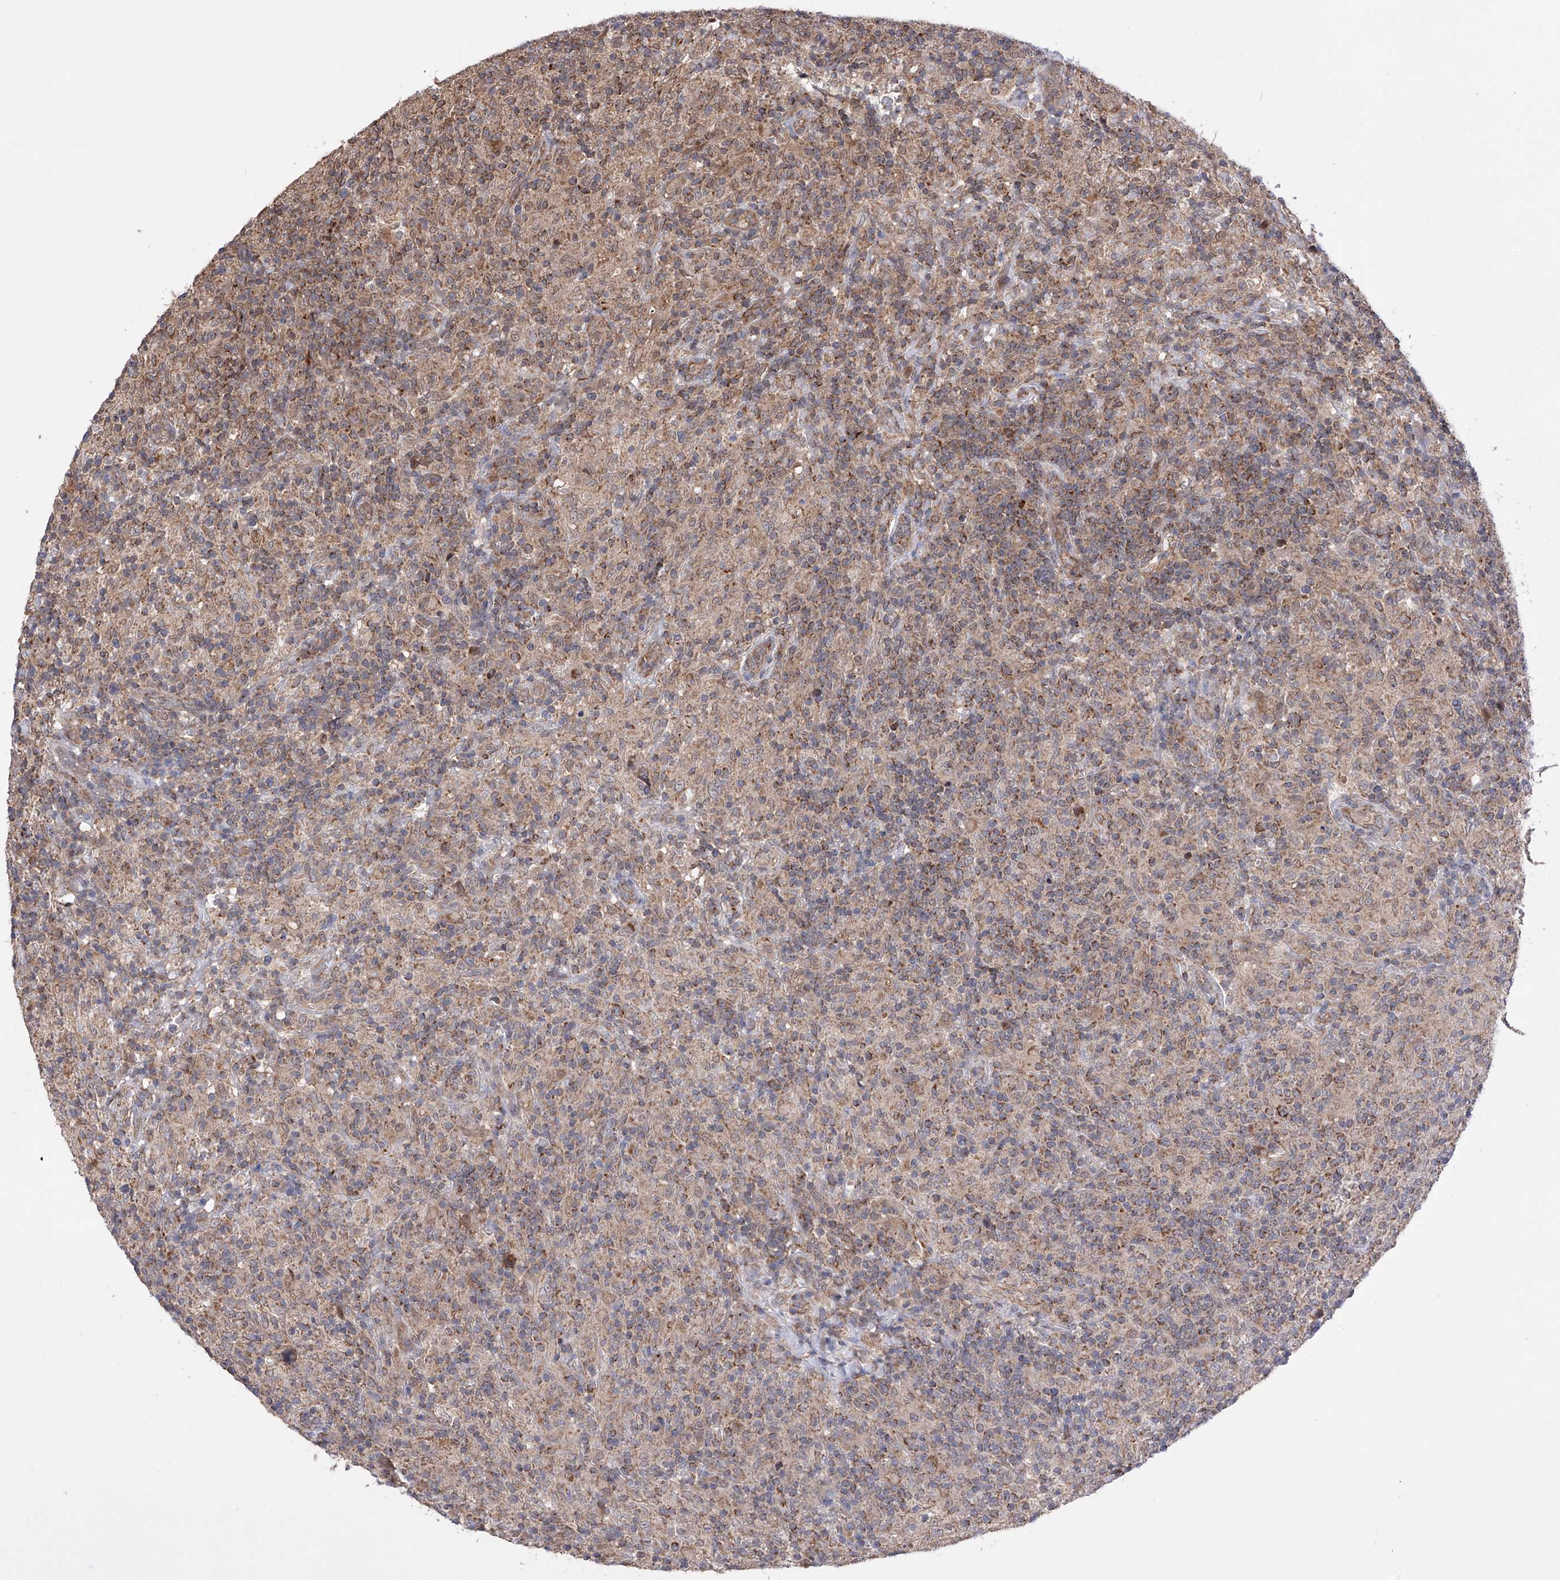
{"staining": {"intensity": "moderate", "quantity": ">75%", "location": "cytoplasmic/membranous"}, "tissue": "lymphoma", "cell_type": "Tumor cells", "image_type": "cancer", "snomed": [{"axis": "morphology", "description": "Hodgkin's disease, NOS"}, {"axis": "topography", "description": "Lymph node"}], "caption": "DAB (3,3'-diaminobenzidine) immunohistochemical staining of Hodgkin's disease shows moderate cytoplasmic/membranous protein positivity in about >75% of tumor cells. (DAB IHC, brown staining for protein, blue staining for nuclei).", "gene": "SDHAF4", "patient": {"sex": "male", "age": 70}}